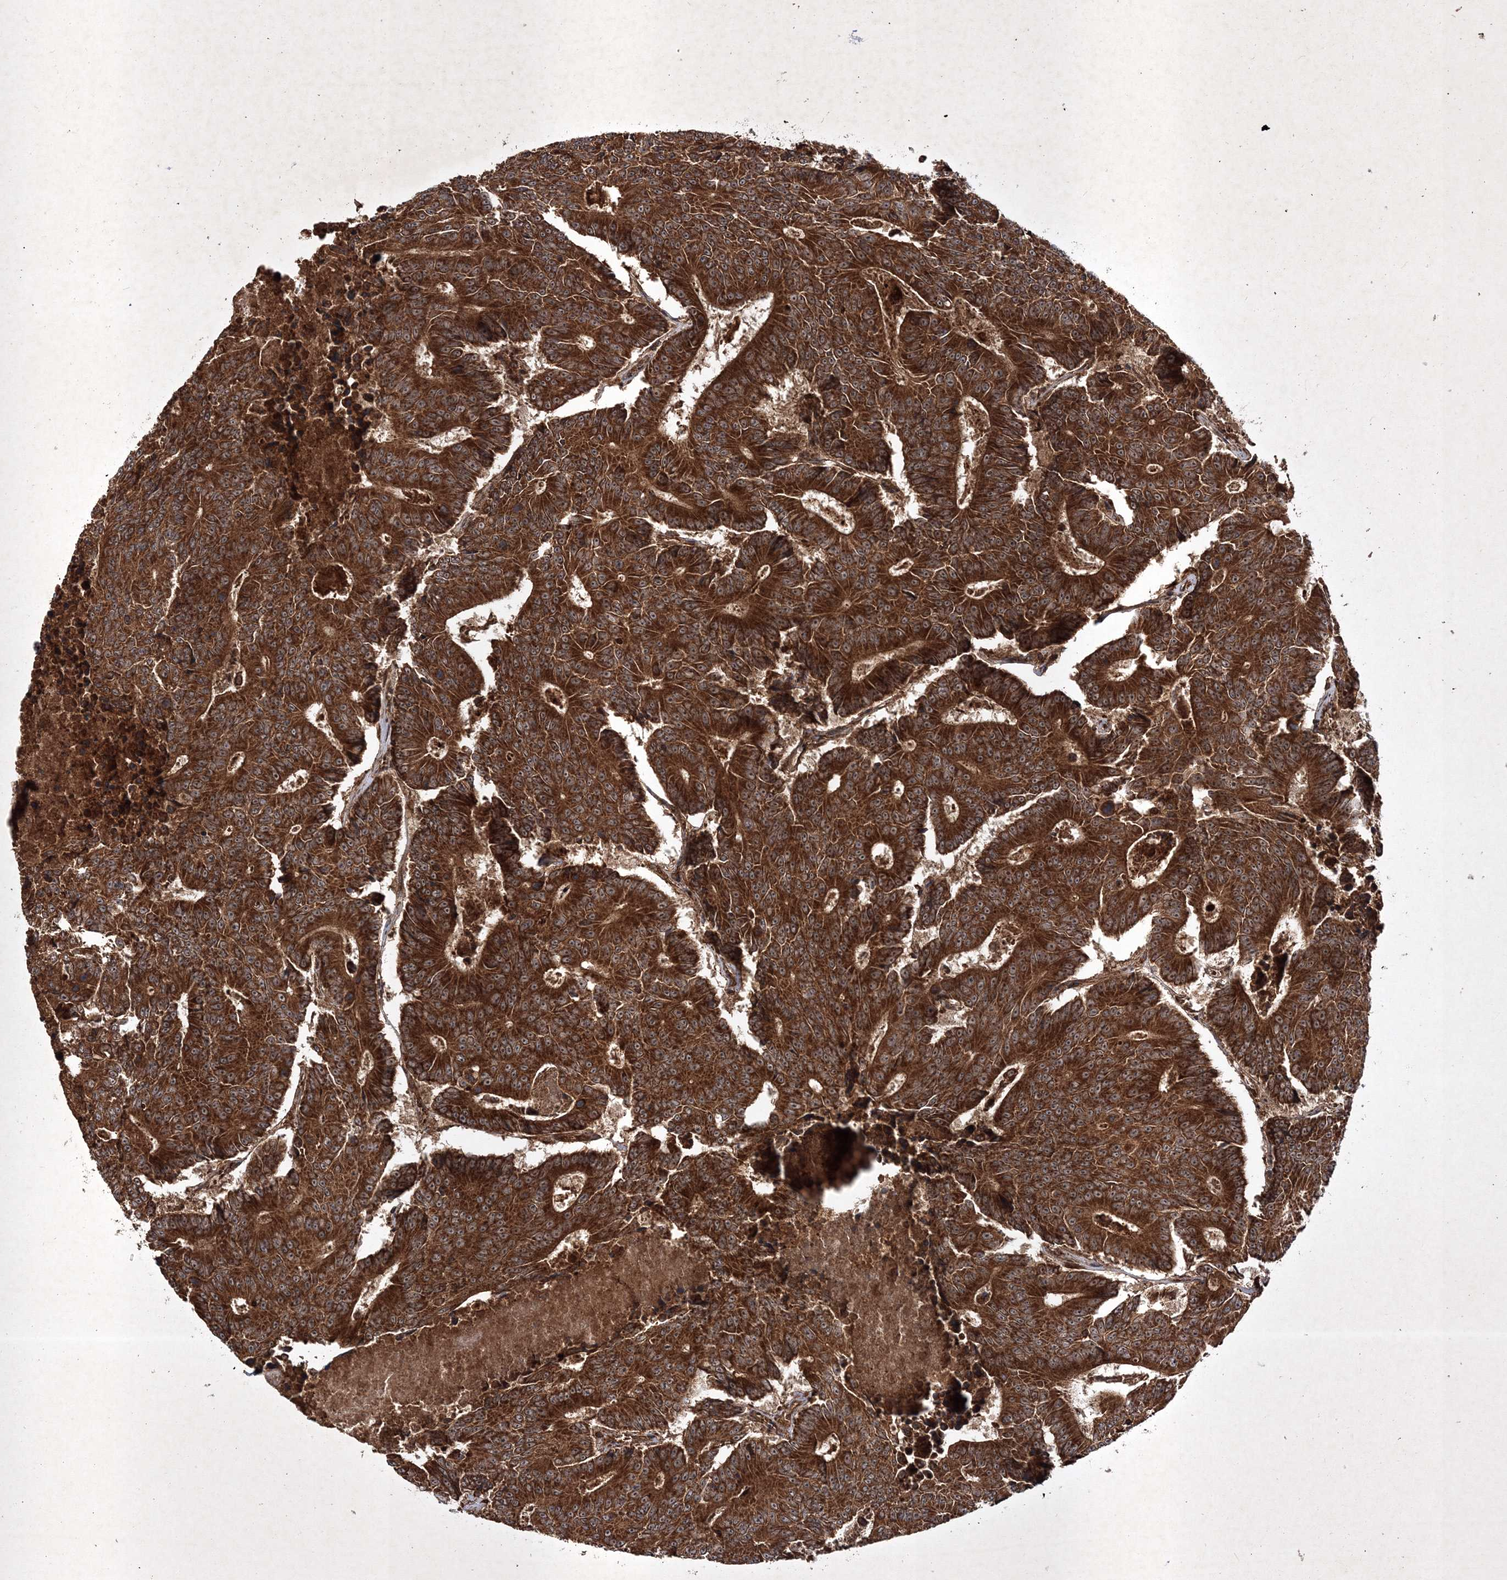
{"staining": {"intensity": "strong", "quantity": ">75%", "location": "cytoplasmic/membranous"}, "tissue": "colorectal cancer", "cell_type": "Tumor cells", "image_type": "cancer", "snomed": [{"axis": "morphology", "description": "Adenocarcinoma, NOS"}, {"axis": "topography", "description": "Colon"}], "caption": "Immunohistochemistry (IHC) of colorectal cancer (adenocarcinoma) demonstrates high levels of strong cytoplasmic/membranous staining in approximately >75% of tumor cells.", "gene": "DNAJC13", "patient": {"sex": "male", "age": 83}}